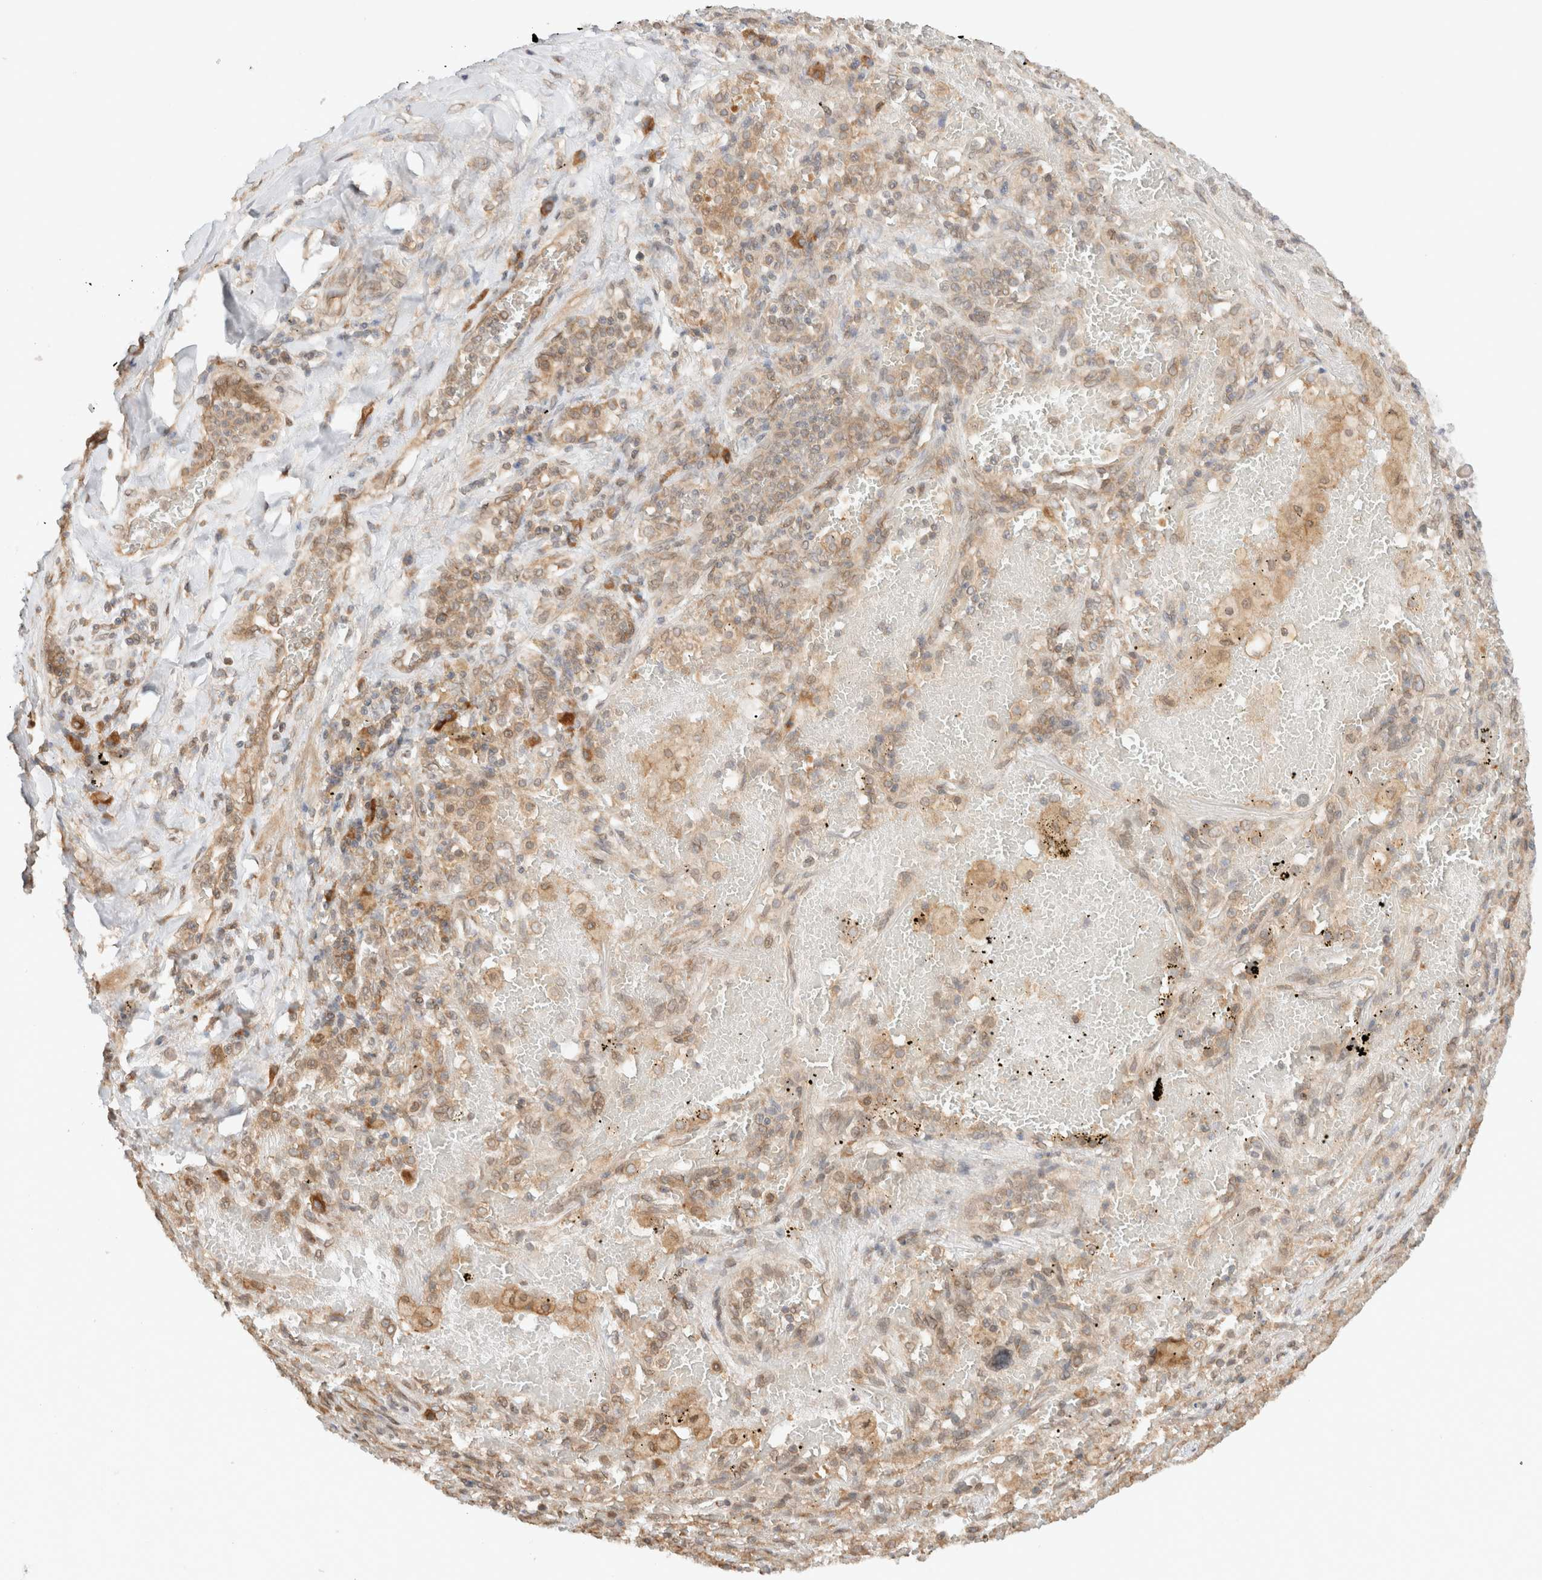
{"staining": {"intensity": "weak", "quantity": "25%-75%", "location": "cytoplasmic/membranous"}, "tissue": "lung cancer", "cell_type": "Tumor cells", "image_type": "cancer", "snomed": [{"axis": "morphology", "description": "Squamous cell carcinoma, NOS"}, {"axis": "topography", "description": "Lung"}], "caption": "IHC of squamous cell carcinoma (lung) reveals low levels of weak cytoplasmic/membranous staining in about 25%-75% of tumor cells.", "gene": "ARFGEF2", "patient": {"sex": "male", "age": 61}}